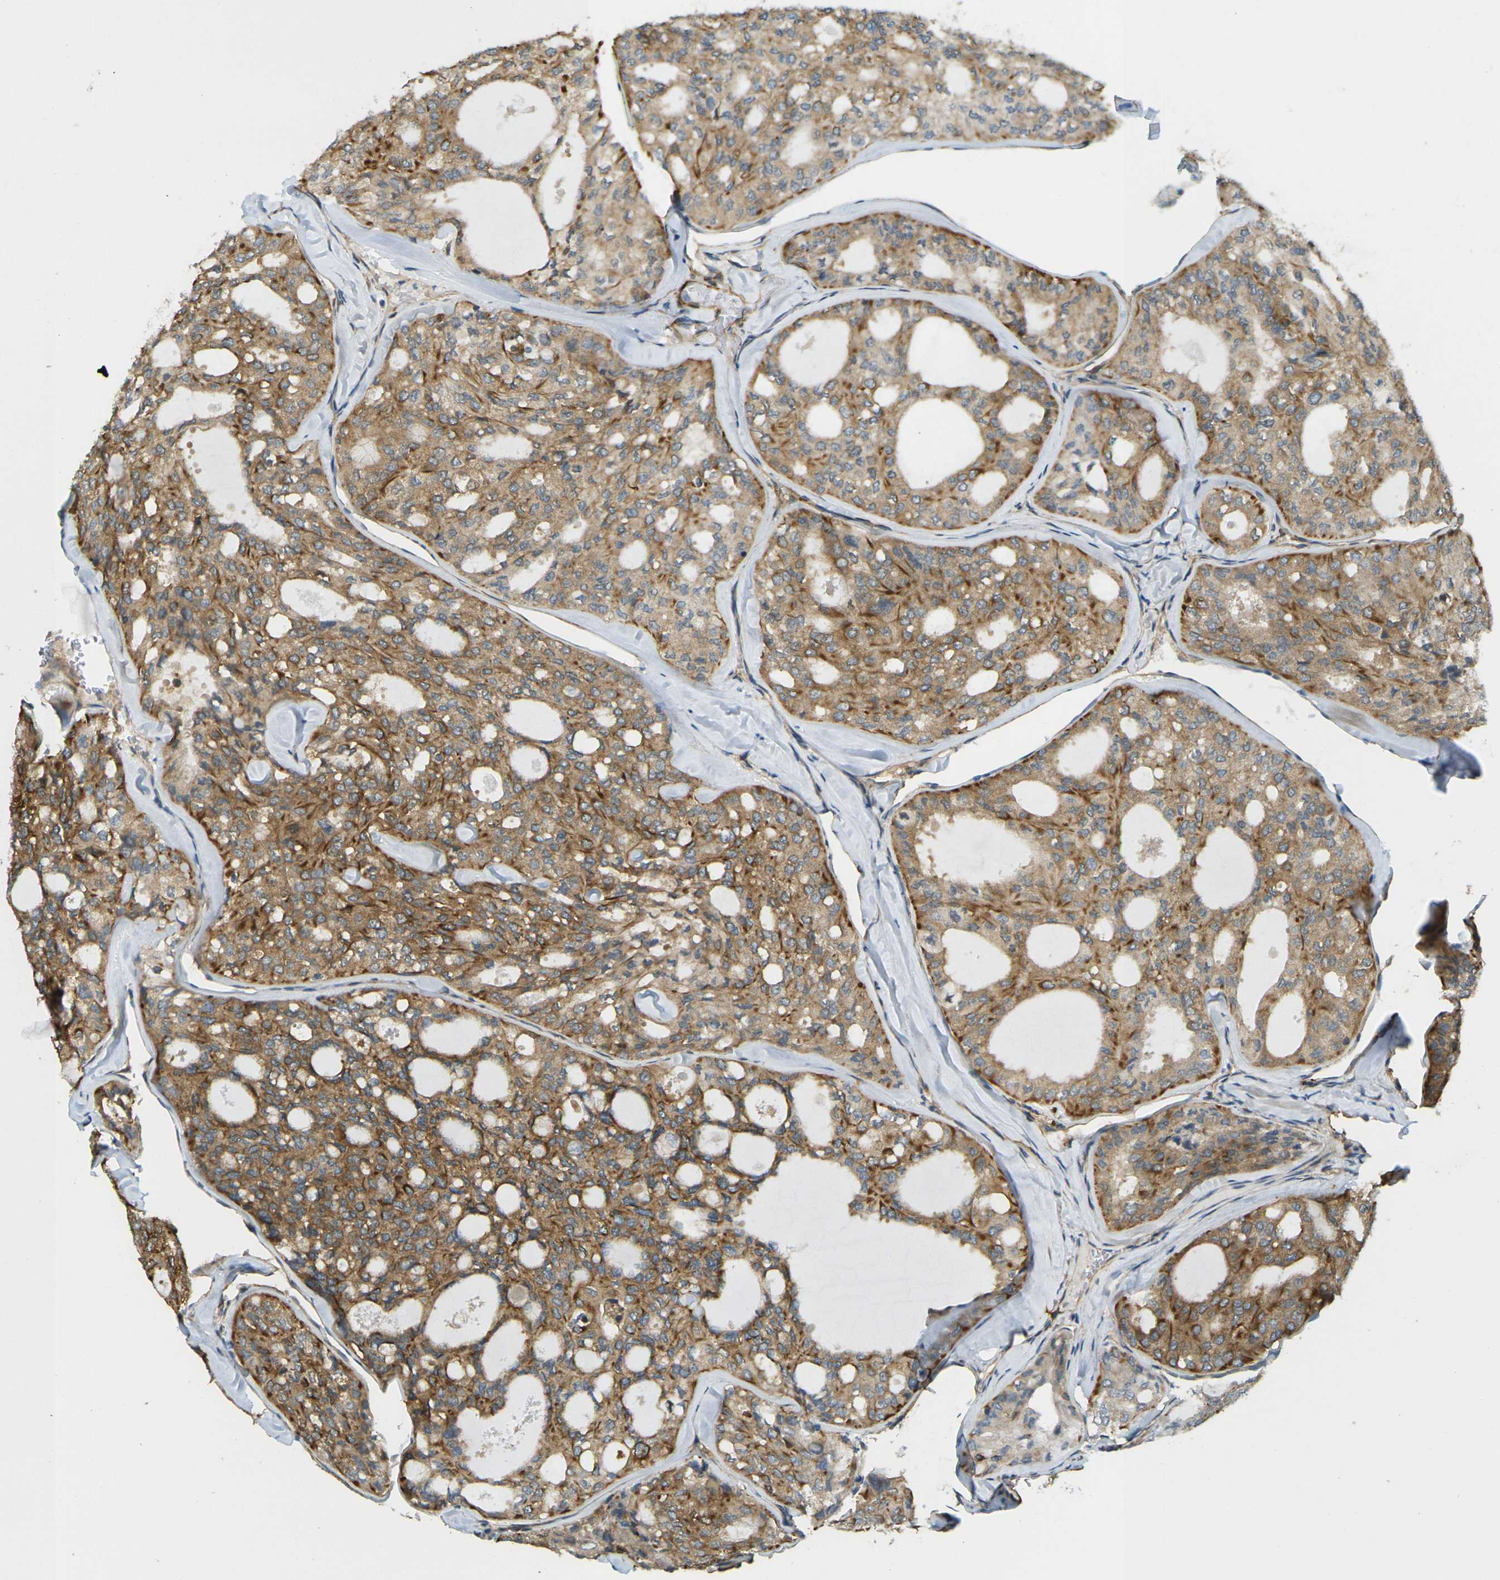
{"staining": {"intensity": "moderate", "quantity": ">75%", "location": "cytoplasmic/membranous"}, "tissue": "thyroid cancer", "cell_type": "Tumor cells", "image_type": "cancer", "snomed": [{"axis": "morphology", "description": "Follicular adenoma carcinoma, NOS"}, {"axis": "topography", "description": "Thyroid gland"}], "caption": "Brown immunohistochemical staining in thyroid cancer (follicular adenoma carcinoma) shows moderate cytoplasmic/membranous staining in approximately >75% of tumor cells.", "gene": "CYTH3", "patient": {"sex": "male", "age": 75}}